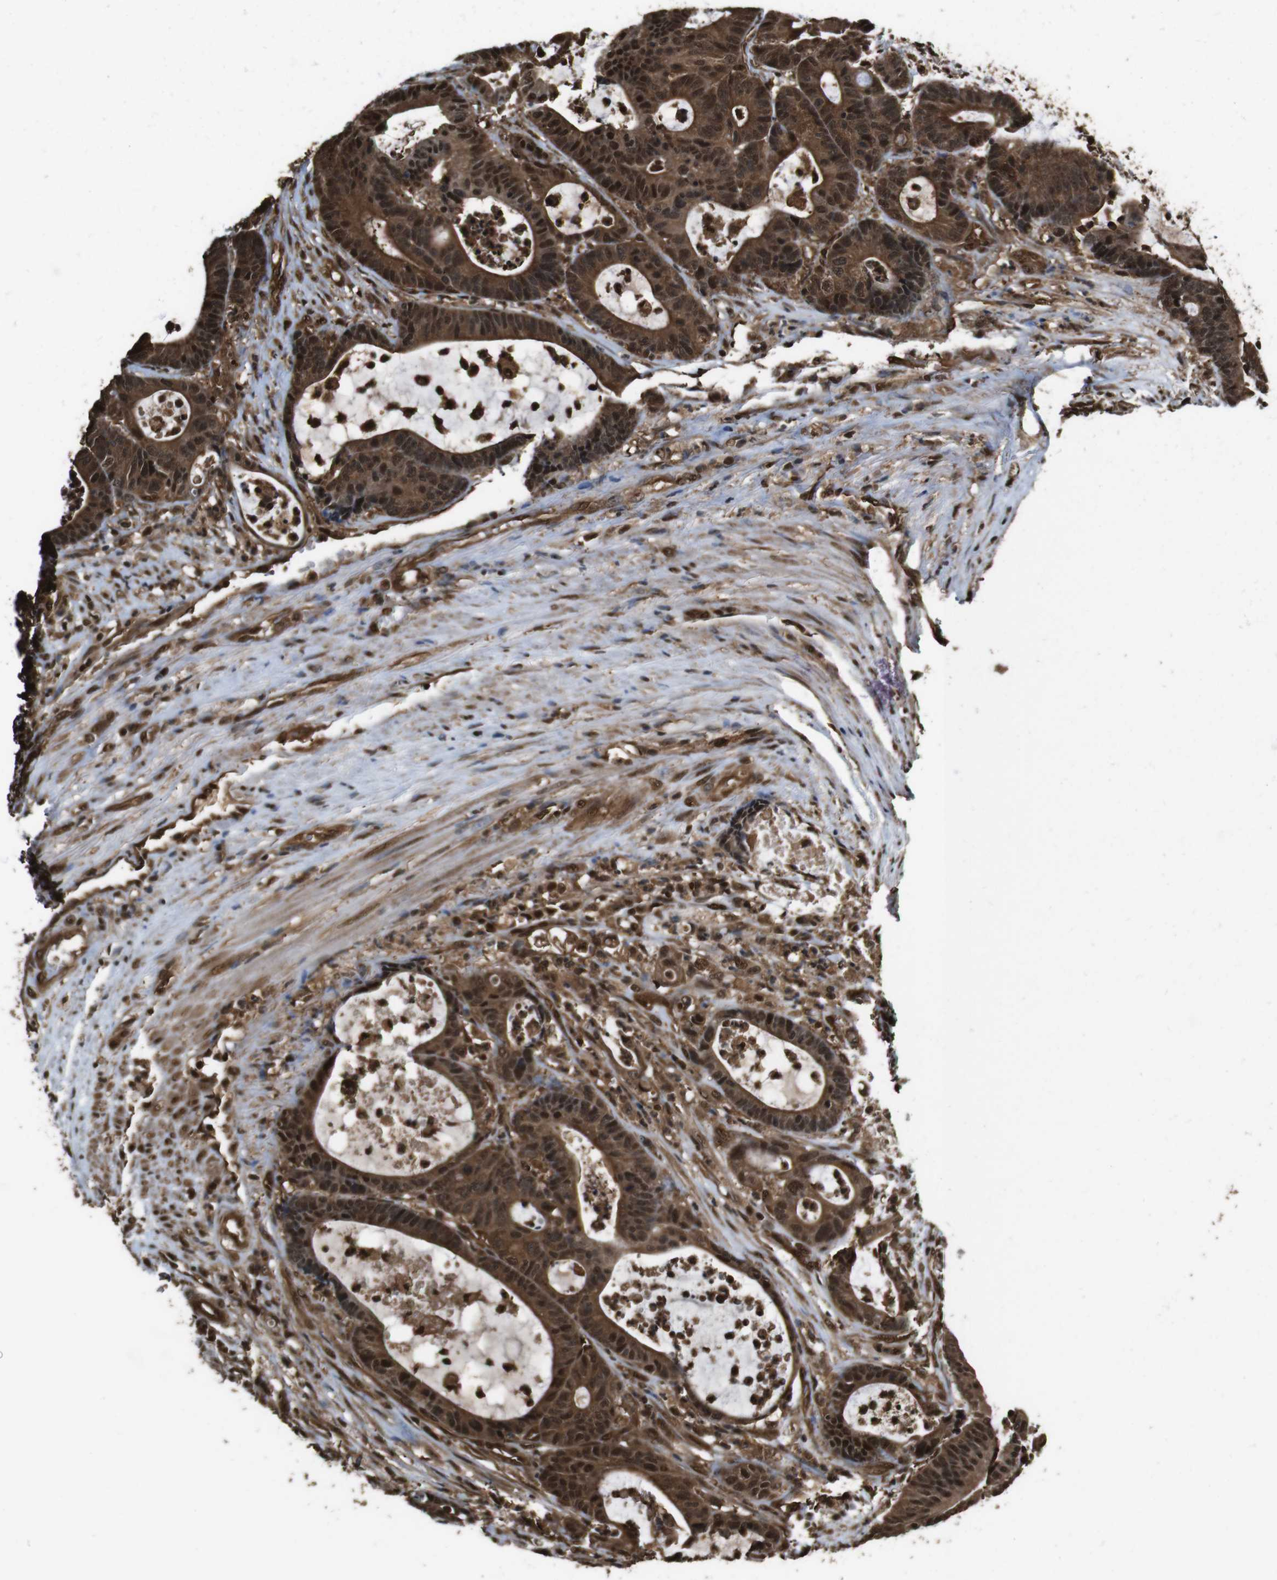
{"staining": {"intensity": "strong", "quantity": ">75%", "location": "cytoplasmic/membranous,nuclear"}, "tissue": "colorectal cancer", "cell_type": "Tumor cells", "image_type": "cancer", "snomed": [{"axis": "morphology", "description": "Adenocarcinoma, NOS"}, {"axis": "topography", "description": "Colon"}], "caption": "Human colorectal adenocarcinoma stained with a brown dye exhibits strong cytoplasmic/membranous and nuclear positive staining in about >75% of tumor cells.", "gene": "VCP", "patient": {"sex": "female", "age": 84}}